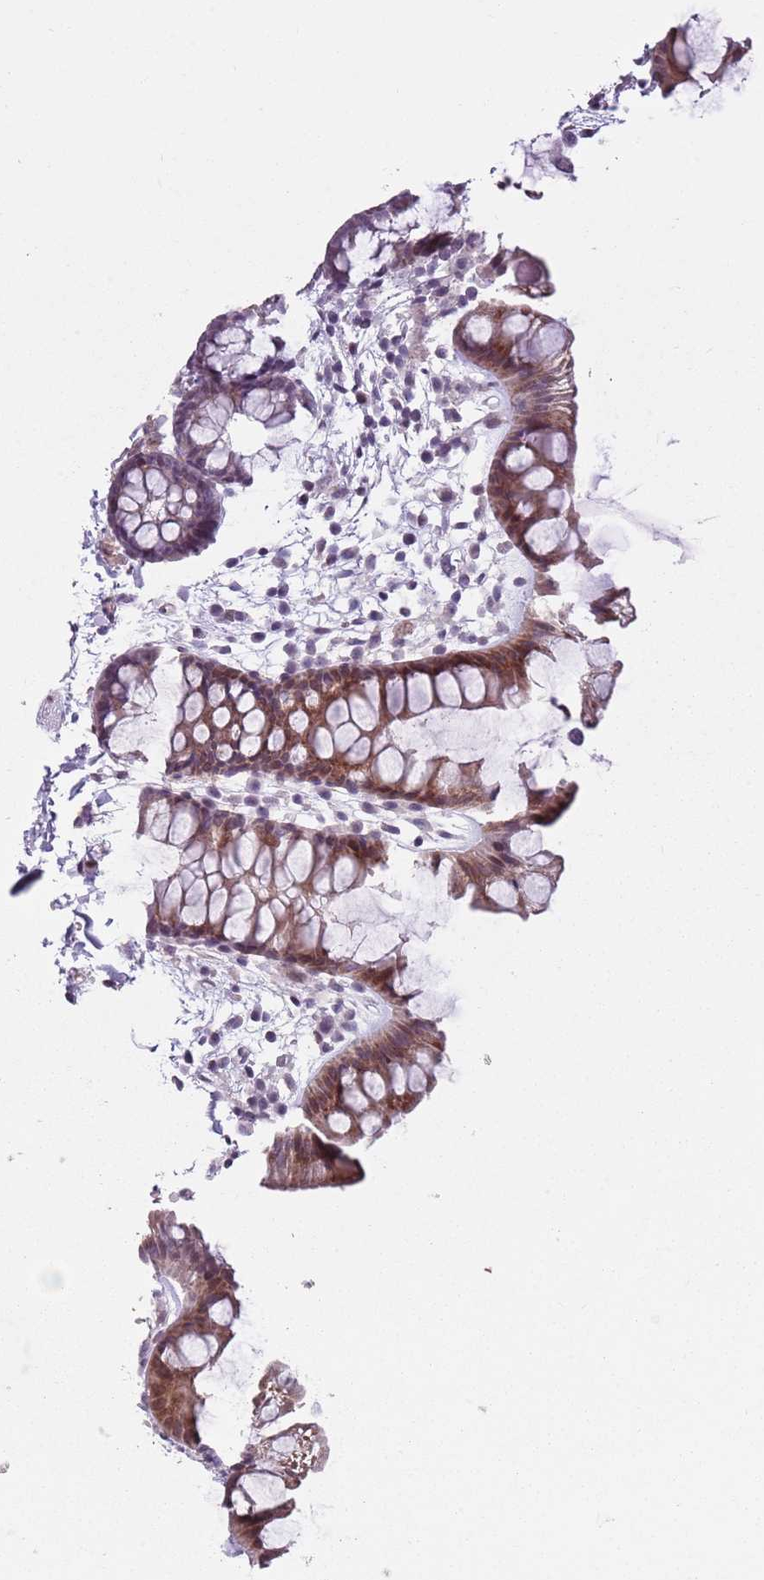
{"staining": {"intensity": "weak", "quantity": ">75%", "location": "cytoplasmic/membranous"}, "tissue": "colon", "cell_type": "Endothelial cells", "image_type": "normal", "snomed": [{"axis": "morphology", "description": "Normal tissue, NOS"}, {"axis": "topography", "description": "Colon"}], "caption": "This is an image of immunohistochemistry (IHC) staining of unremarkable colon, which shows weak positivity in the cytoplasmic/membranous of endothelial cells.", "gene": "TMC4", "patient": {"sex": "female", "age": 62}}